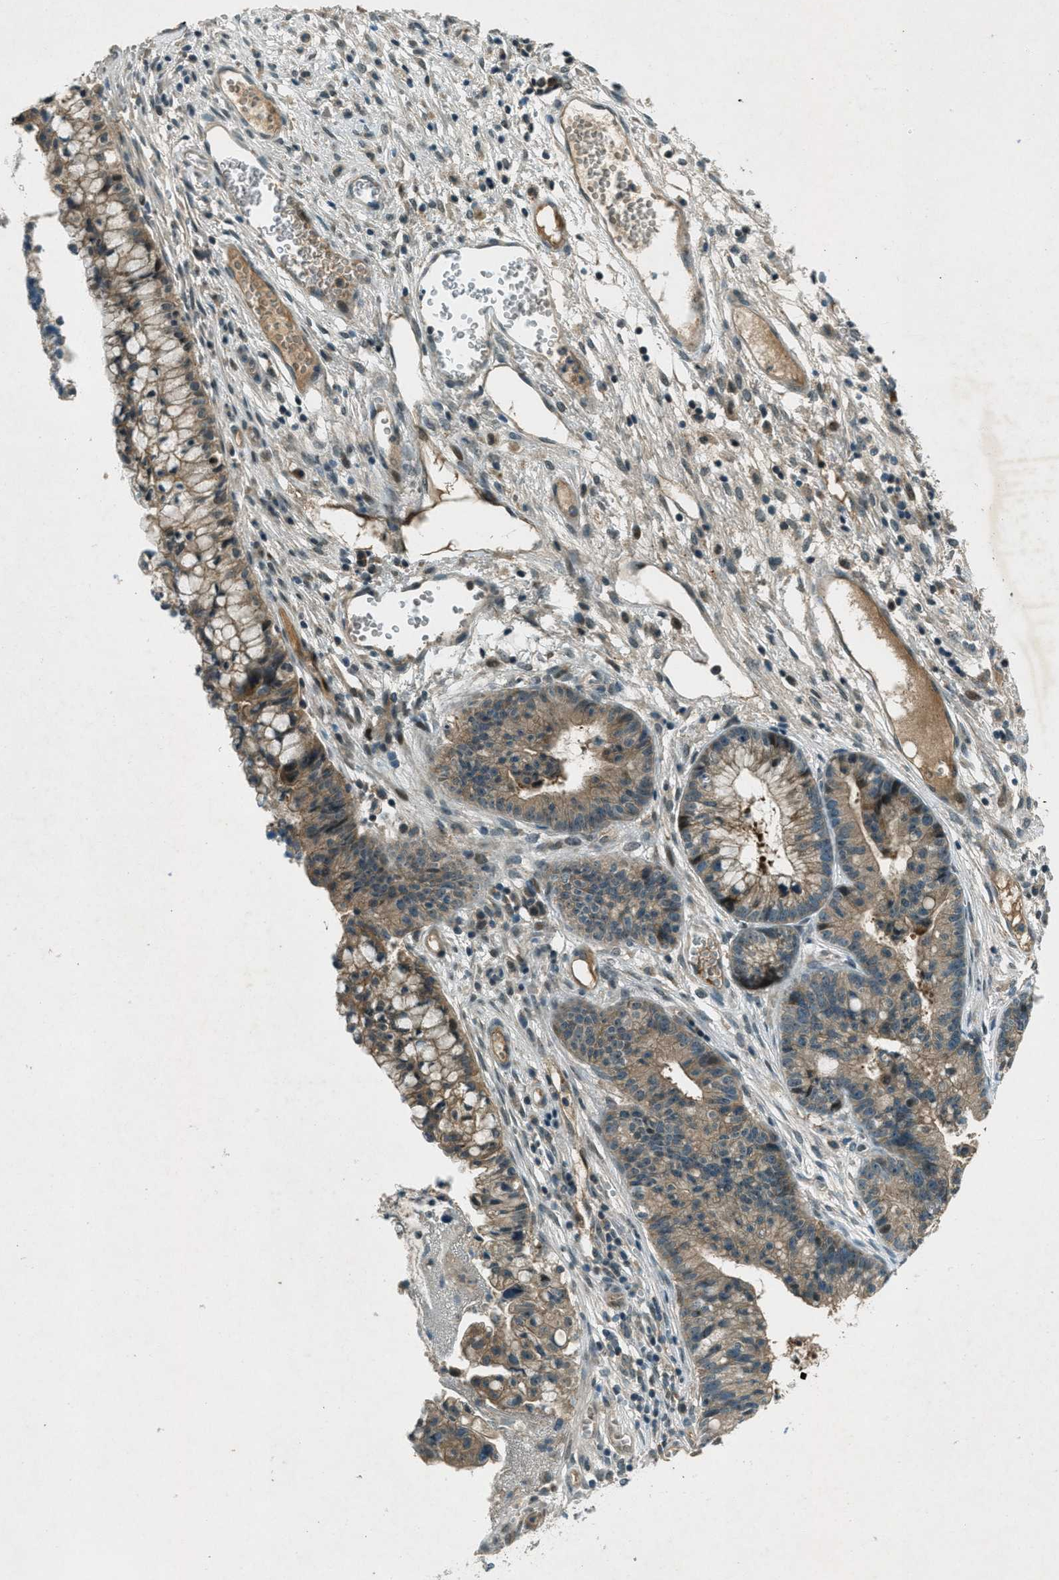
{"staining": {"intensity": "weak", "quantity": ">75%", "location": "cytoplasmic/membranous"}, "tissue": "cervical cancer", "cell_type": "Tumor cells", "image_type": "cancer", "snomed": [{"axis": "morphology", "description": "Adenocarcinoma, NOS"}, {"axis": "topography", "description": "Cervix"}], "caption": "A brown stain highlights weak cytoplasmic/membranous expression of a protein in human cervical cancer tumor cells.", "gene": "STK11", "patient": {"sex": "female", "age": 44}}